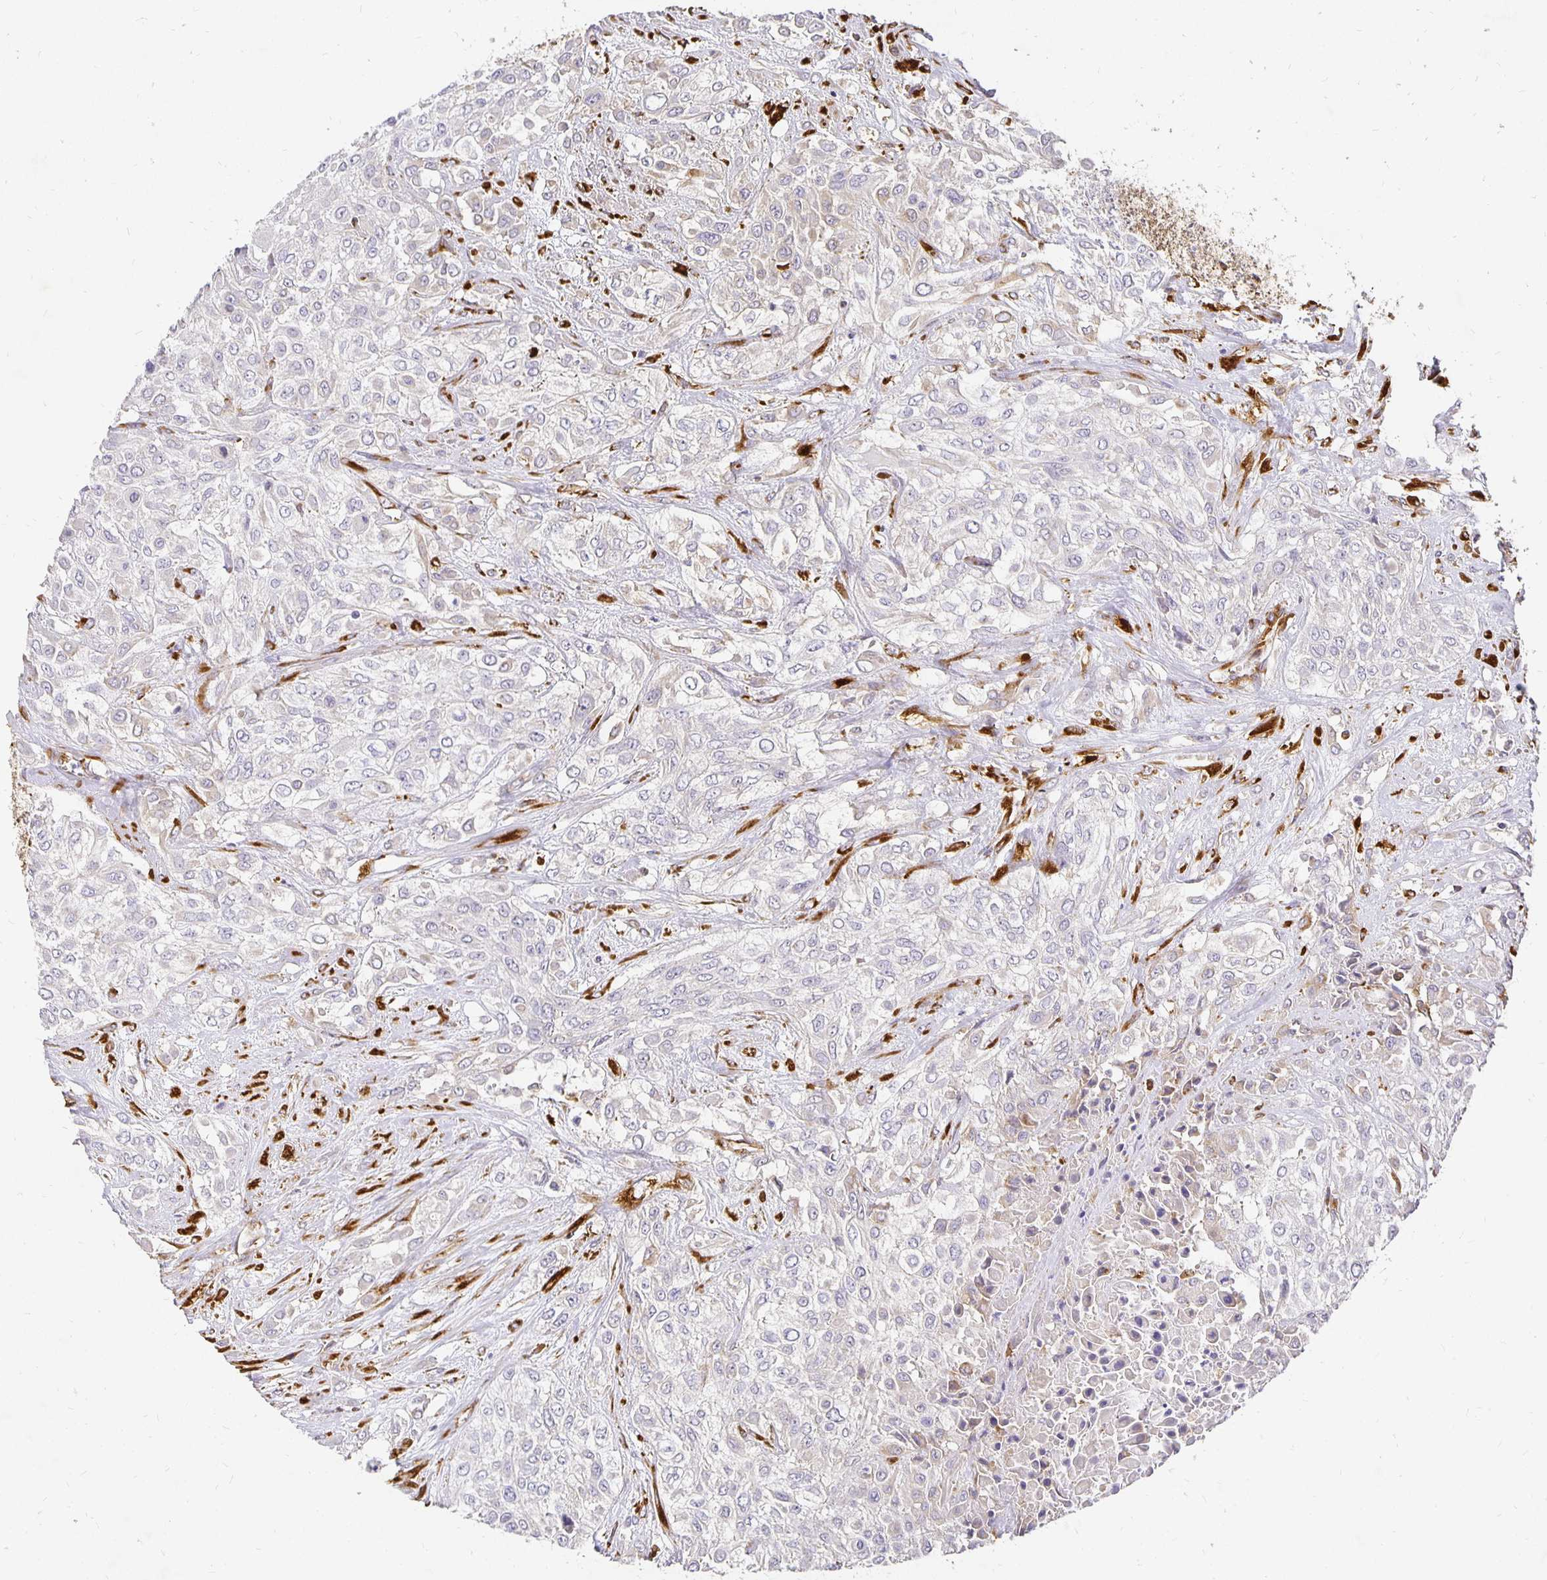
{"staining": {"intensity": "negative", "quantity": "none", "location": "none"}, "tissue": "urothelial cancer", "cell_type": "Tumor cells", "image_type": "cancer", "snomed": [{"axis": "morphology", "description": "Urothelial carcinoma, High grade"}, {"axis": "topography", "description": "Urinary bladder"}], "caption": "Urothelial carcinoma (high-grade) was stained to show a protein in brown. There is no significant expression in tumor cells.", "gene": "PLOD1", "patient": {"sex": "male", "age": 57}}